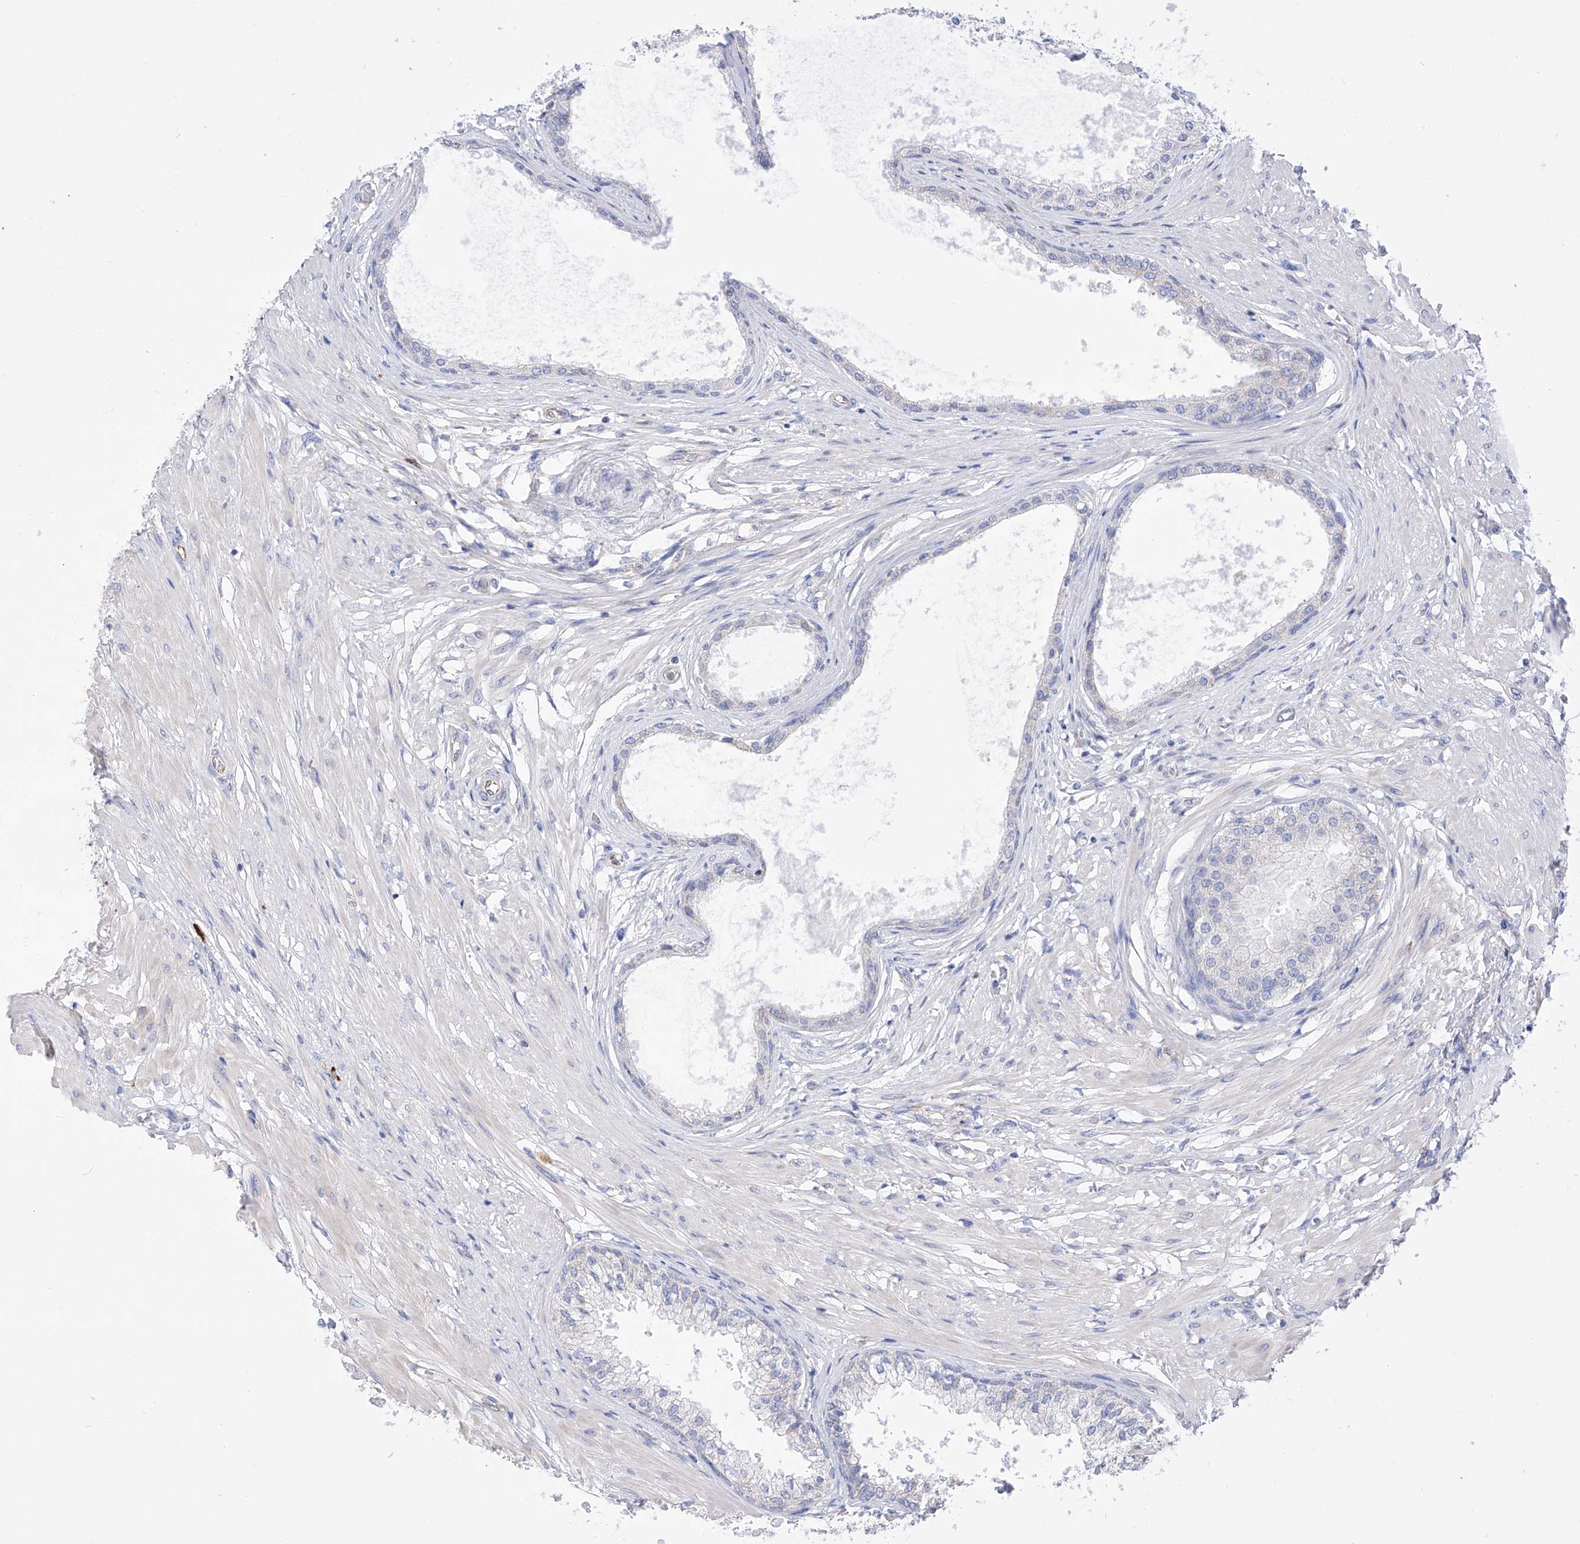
{"staining": {"intensity": "negative", "quantity": "none", "location": "none"}, "tissue": "prostate", "cell_type": "Glandular cells", "image_type": "normal", "snomed": [{"axis": "morphology", "description": "Normal tissue, NOS"}, {"axis": "topography", "description": "Prostate"}], "caption": "Histopathology image shows no protein positivity in glandular cells of unremarkable prostate.", "gene": "FLG", "patient": {"sex": "male", "age": 48}}